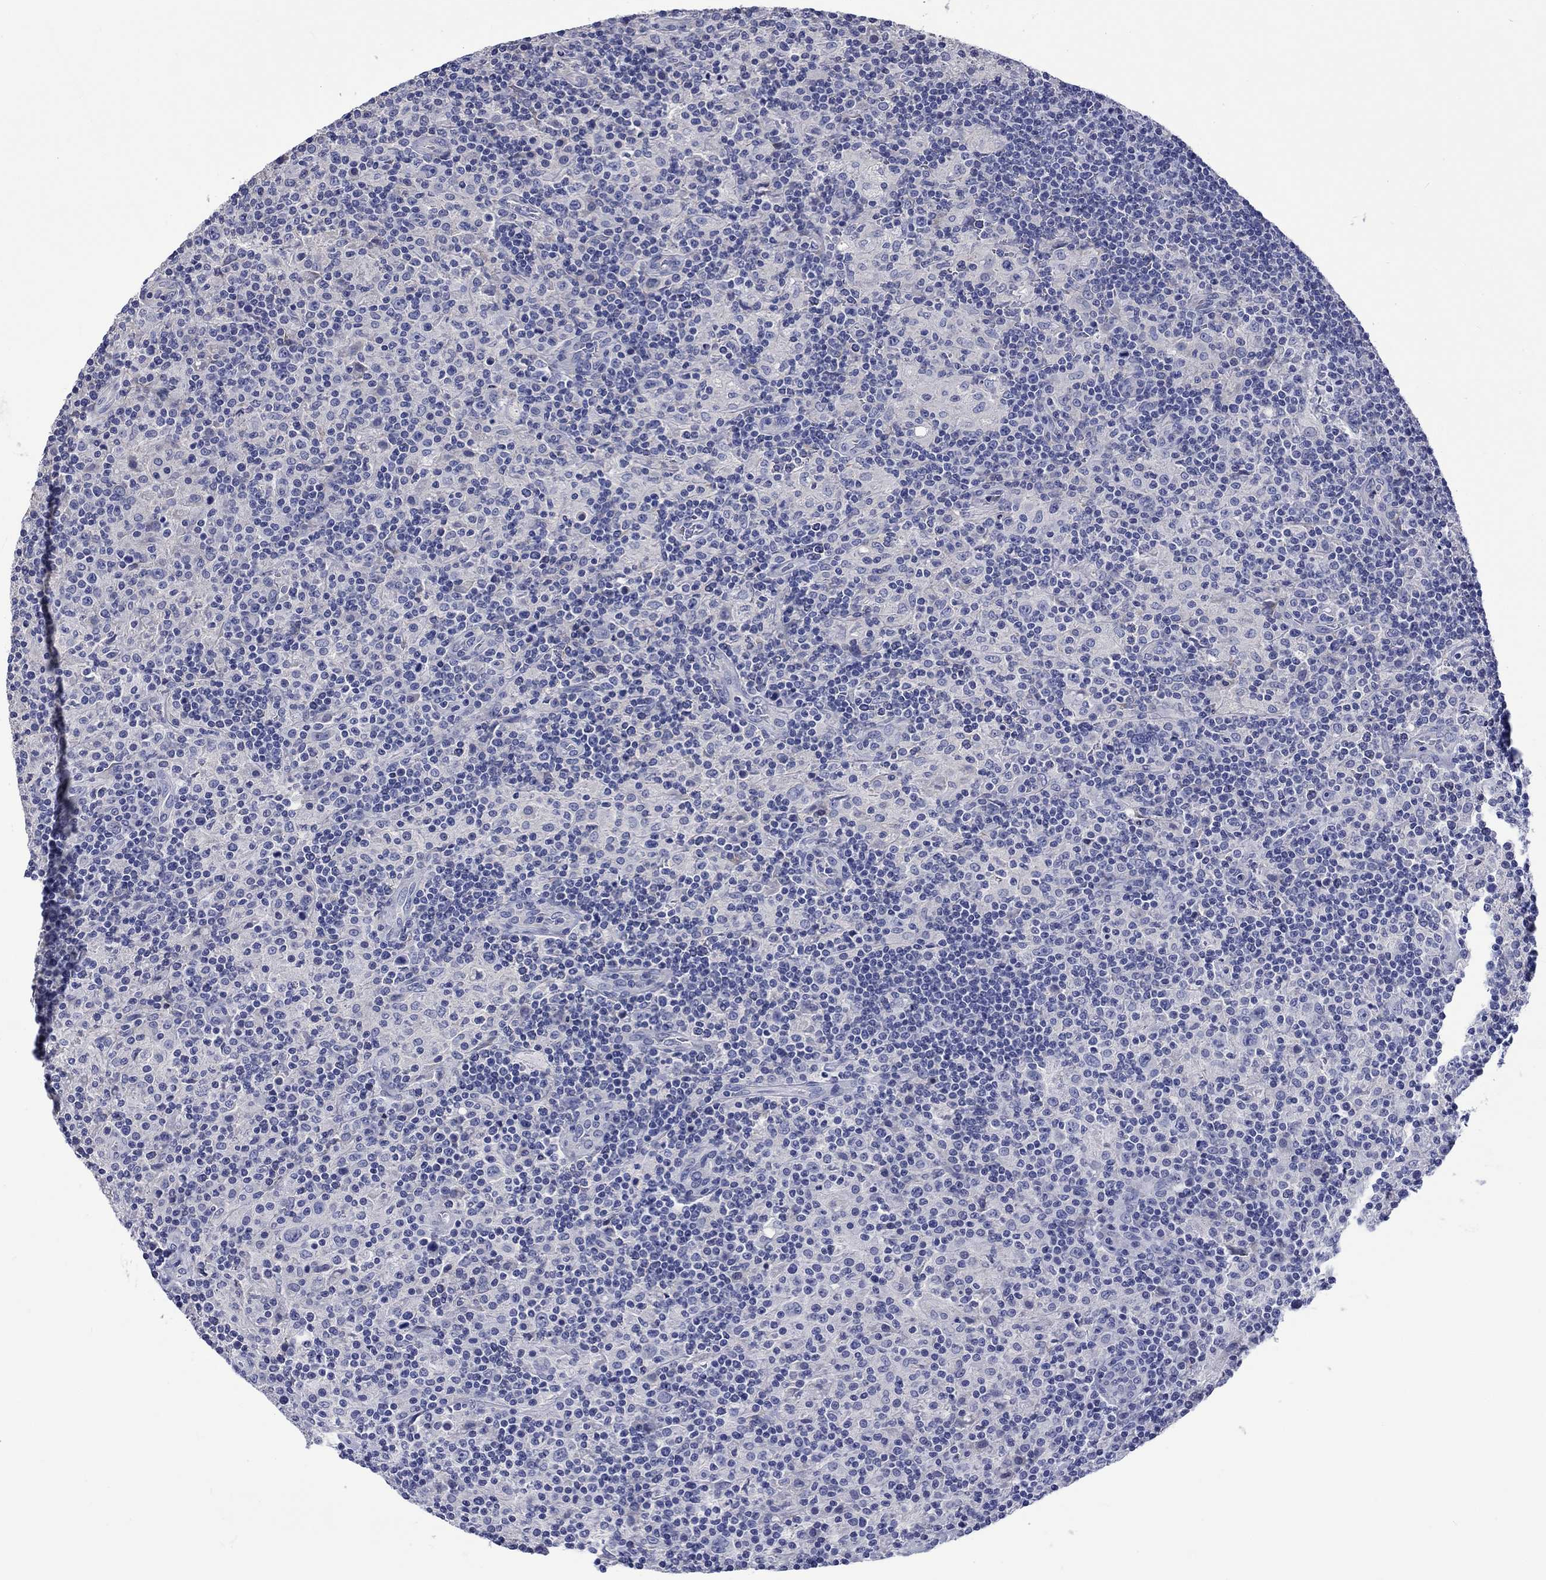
{"staining": {"intensity": "negative", "quantity": "none", "location": "none"}, "tissue": "lymphoma", "cell_type": "Tumor cells", "image_type": "cancer", "snomed": [{"axis": "morphology", "description": "Hodgkin's disease, NOS"}, {"axis": "topography", "description": "Lymph node"}], "caption": "The photomicrograph demonstrates no significant staining in tumor cells of lymphoma.", "gene": "TOMM20L", "patient": {"sex": "male", "age": 70}}